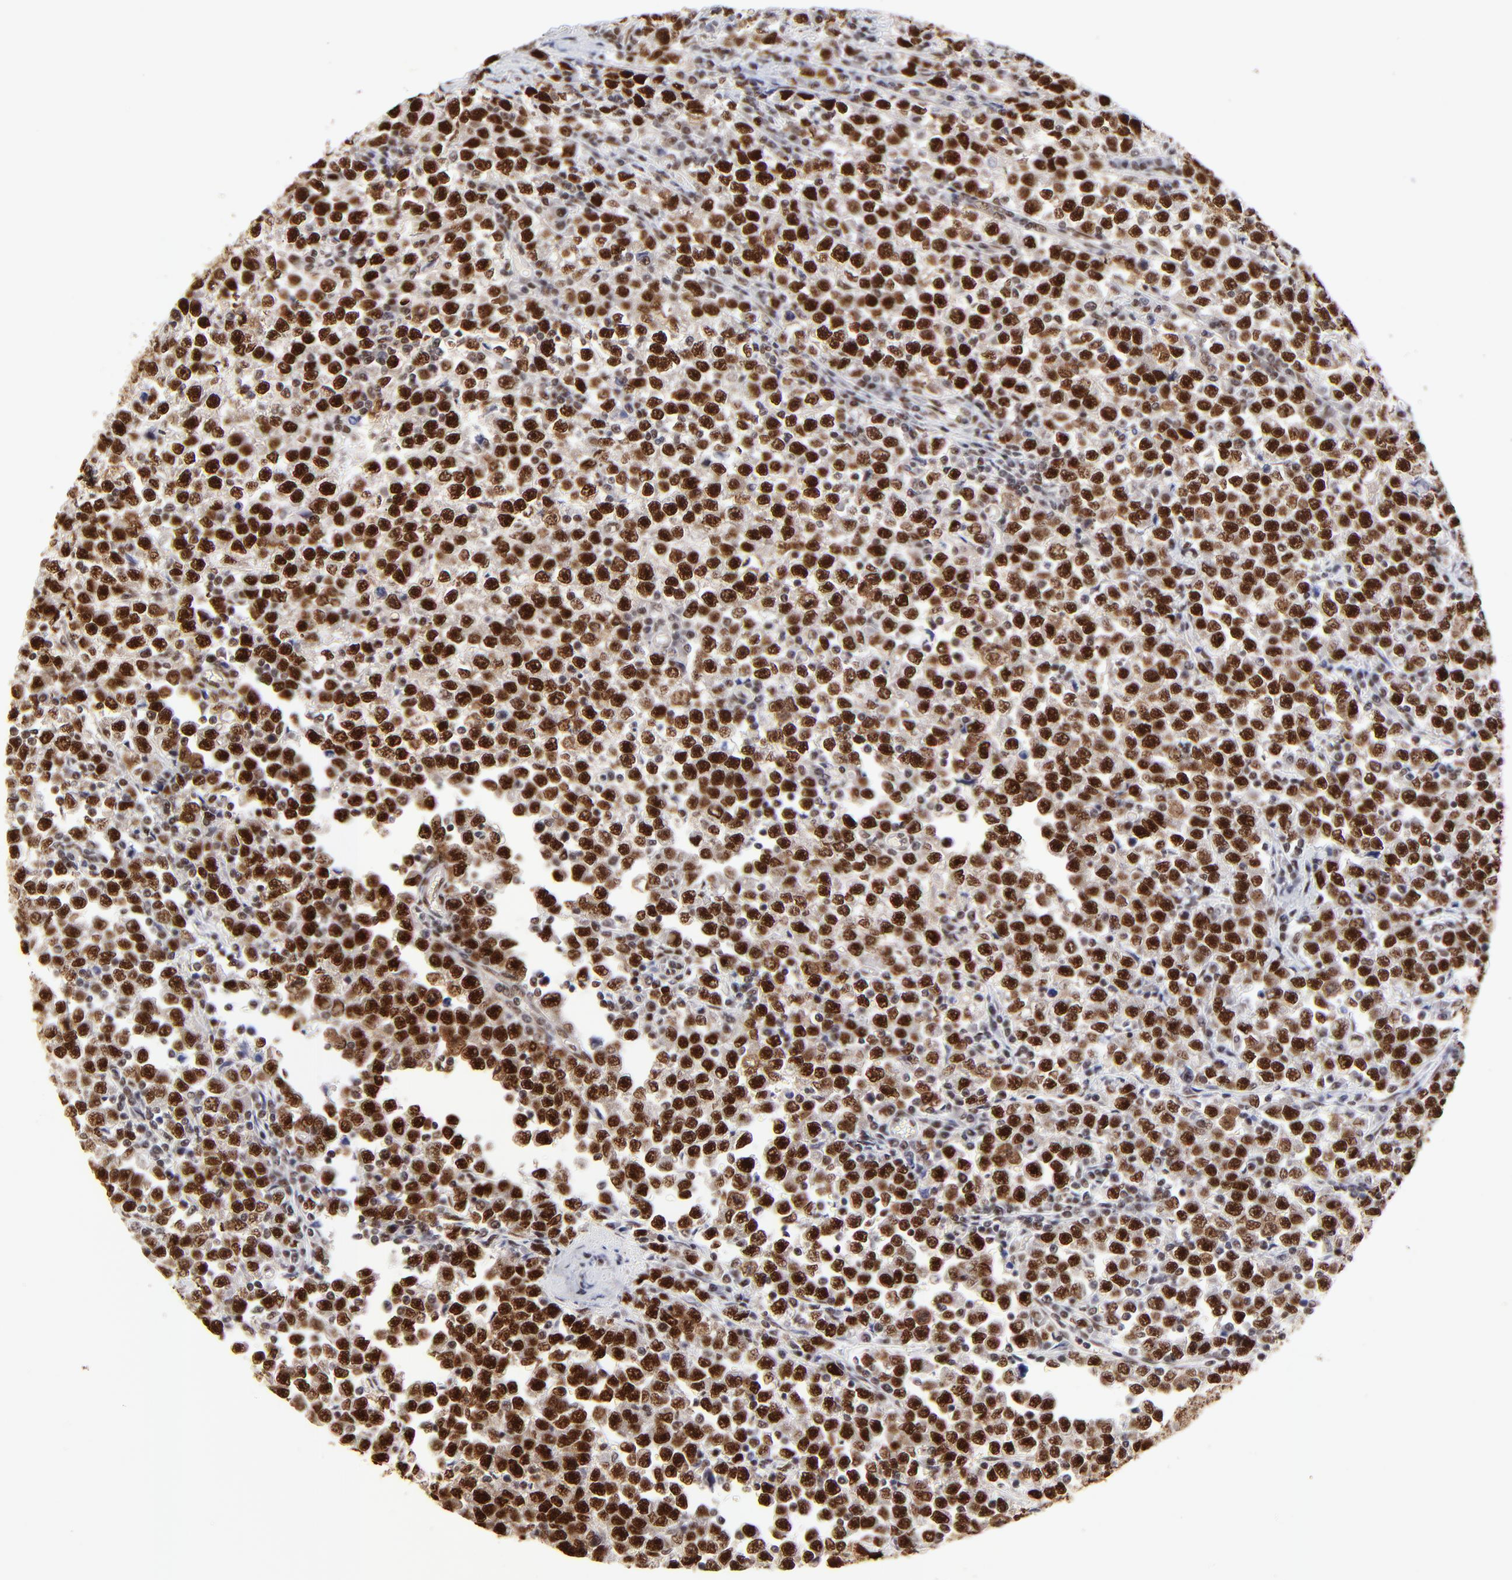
{"staining": {"intensity": "strong", "quantity": ">75%", "location": "nuclear"}, "tissue": "testis cancer", "cell_type": "Tumor cells", "image_type": "cancer", "snomed": [{"axis": "morphology", "description": "Seminoma, NOS"}, {"axis": "topography", "description": "Testis"}], "caption": "A brown stain shows strong nuclear positivity of a protein in human seminoma (testis) tumor cells.", "gene": "ZMYM3", "patient": {"sex": "male", "age": 43}}